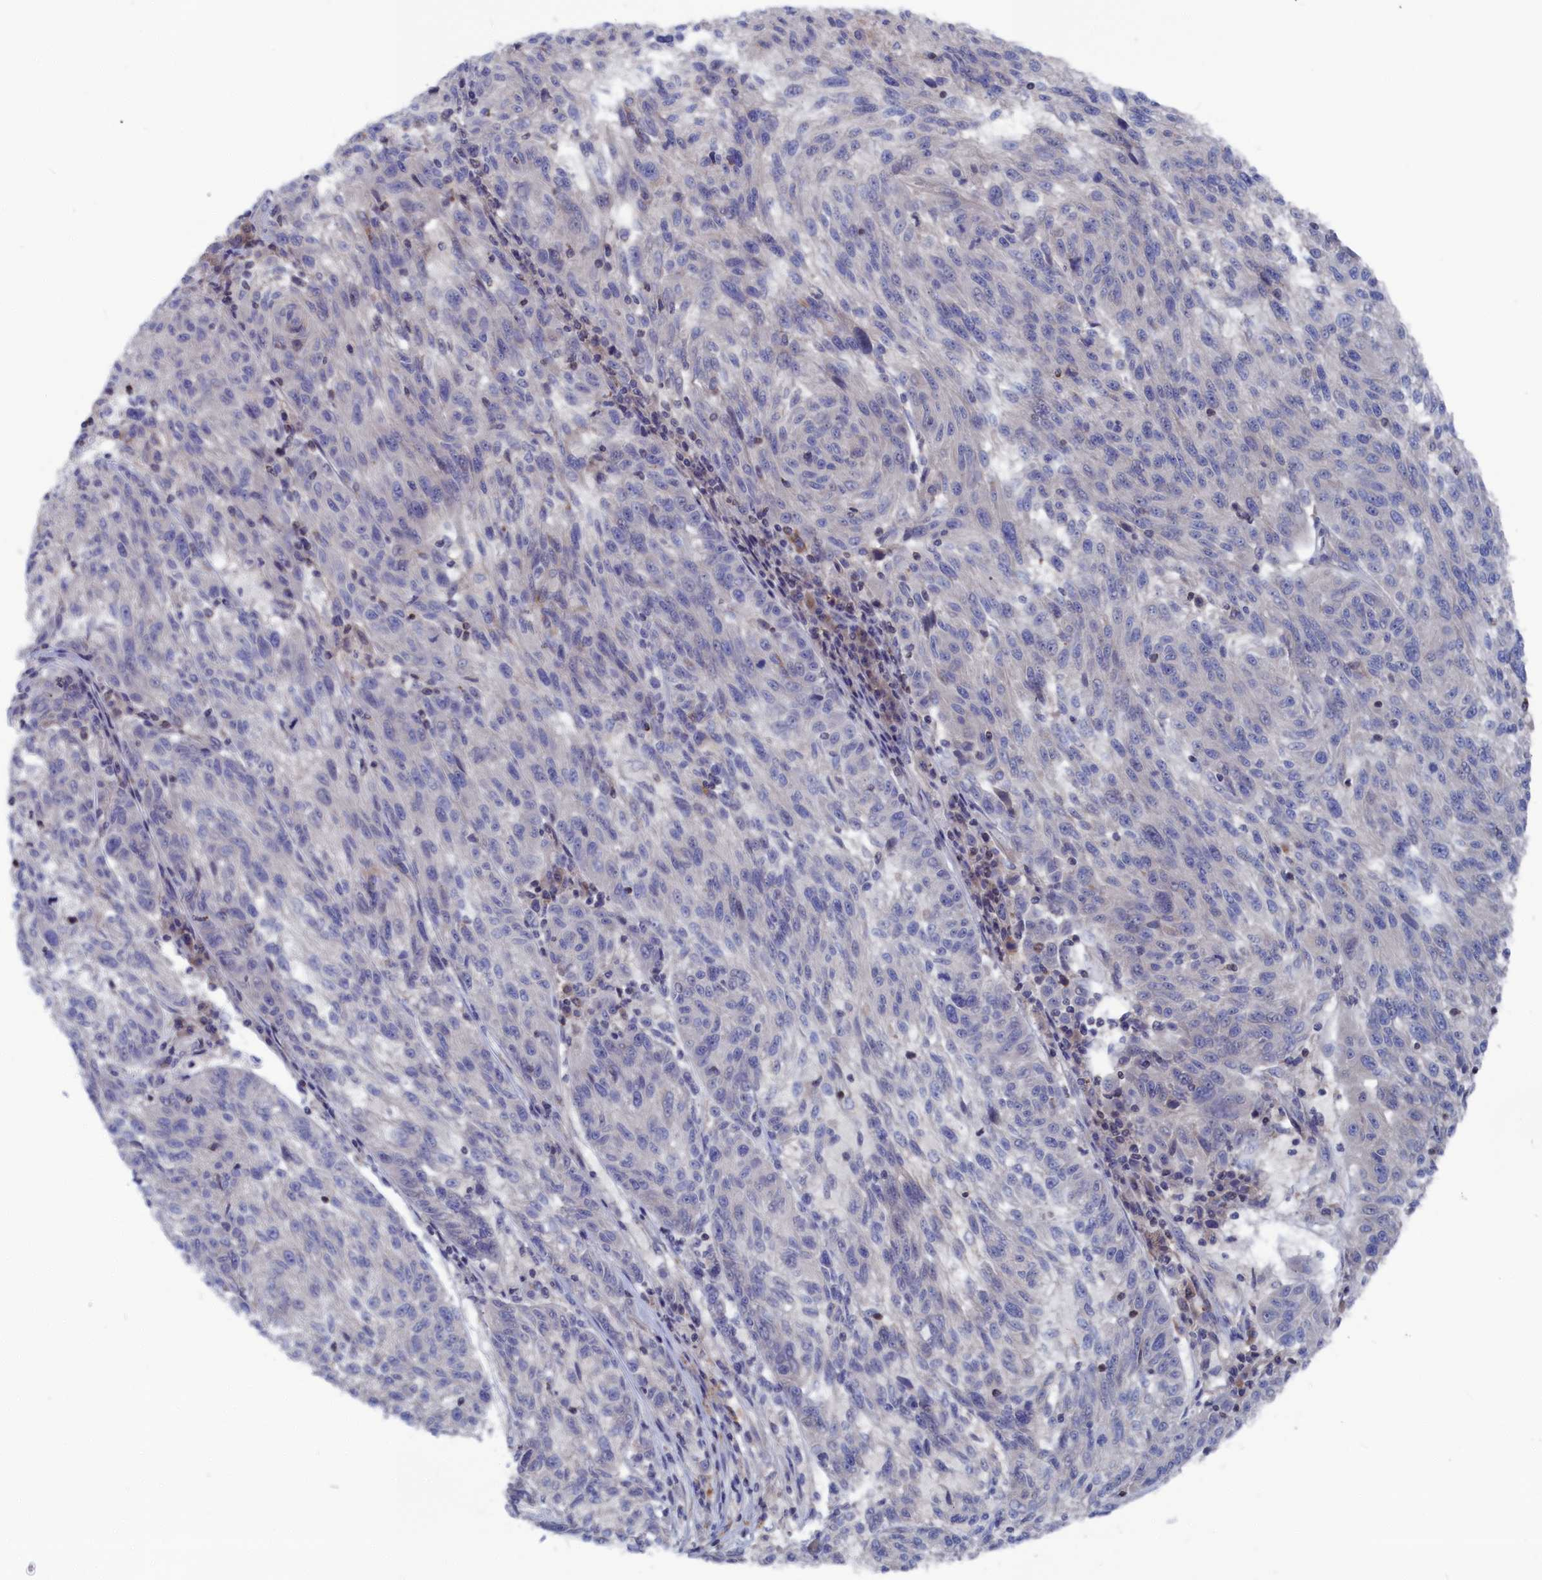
{"staining": {"intensity": "negative", "quantity": "none", "location": "none"}, "tissue": "melanoma", "cell_type": "Tumor cells", "image_type": "cancer", "snomed": [{"axis": "morphology", "description": "Malignant melanoma, NOS"}, {"axis": "topography", "description": "Skin"}], "caption": "Immunohistochemistry (IHC) of human malignant melanoma reveals no positivity in tumor cells. The staining was performed using DAB (3,3'-diaminobenzidine) to visualize the protein expression in brown, while the nuclei were stained in blue with hematoxylin (Magnification: 20x).", "gene": "CEND1", "patient": {"sex": "male", "age": 53}}